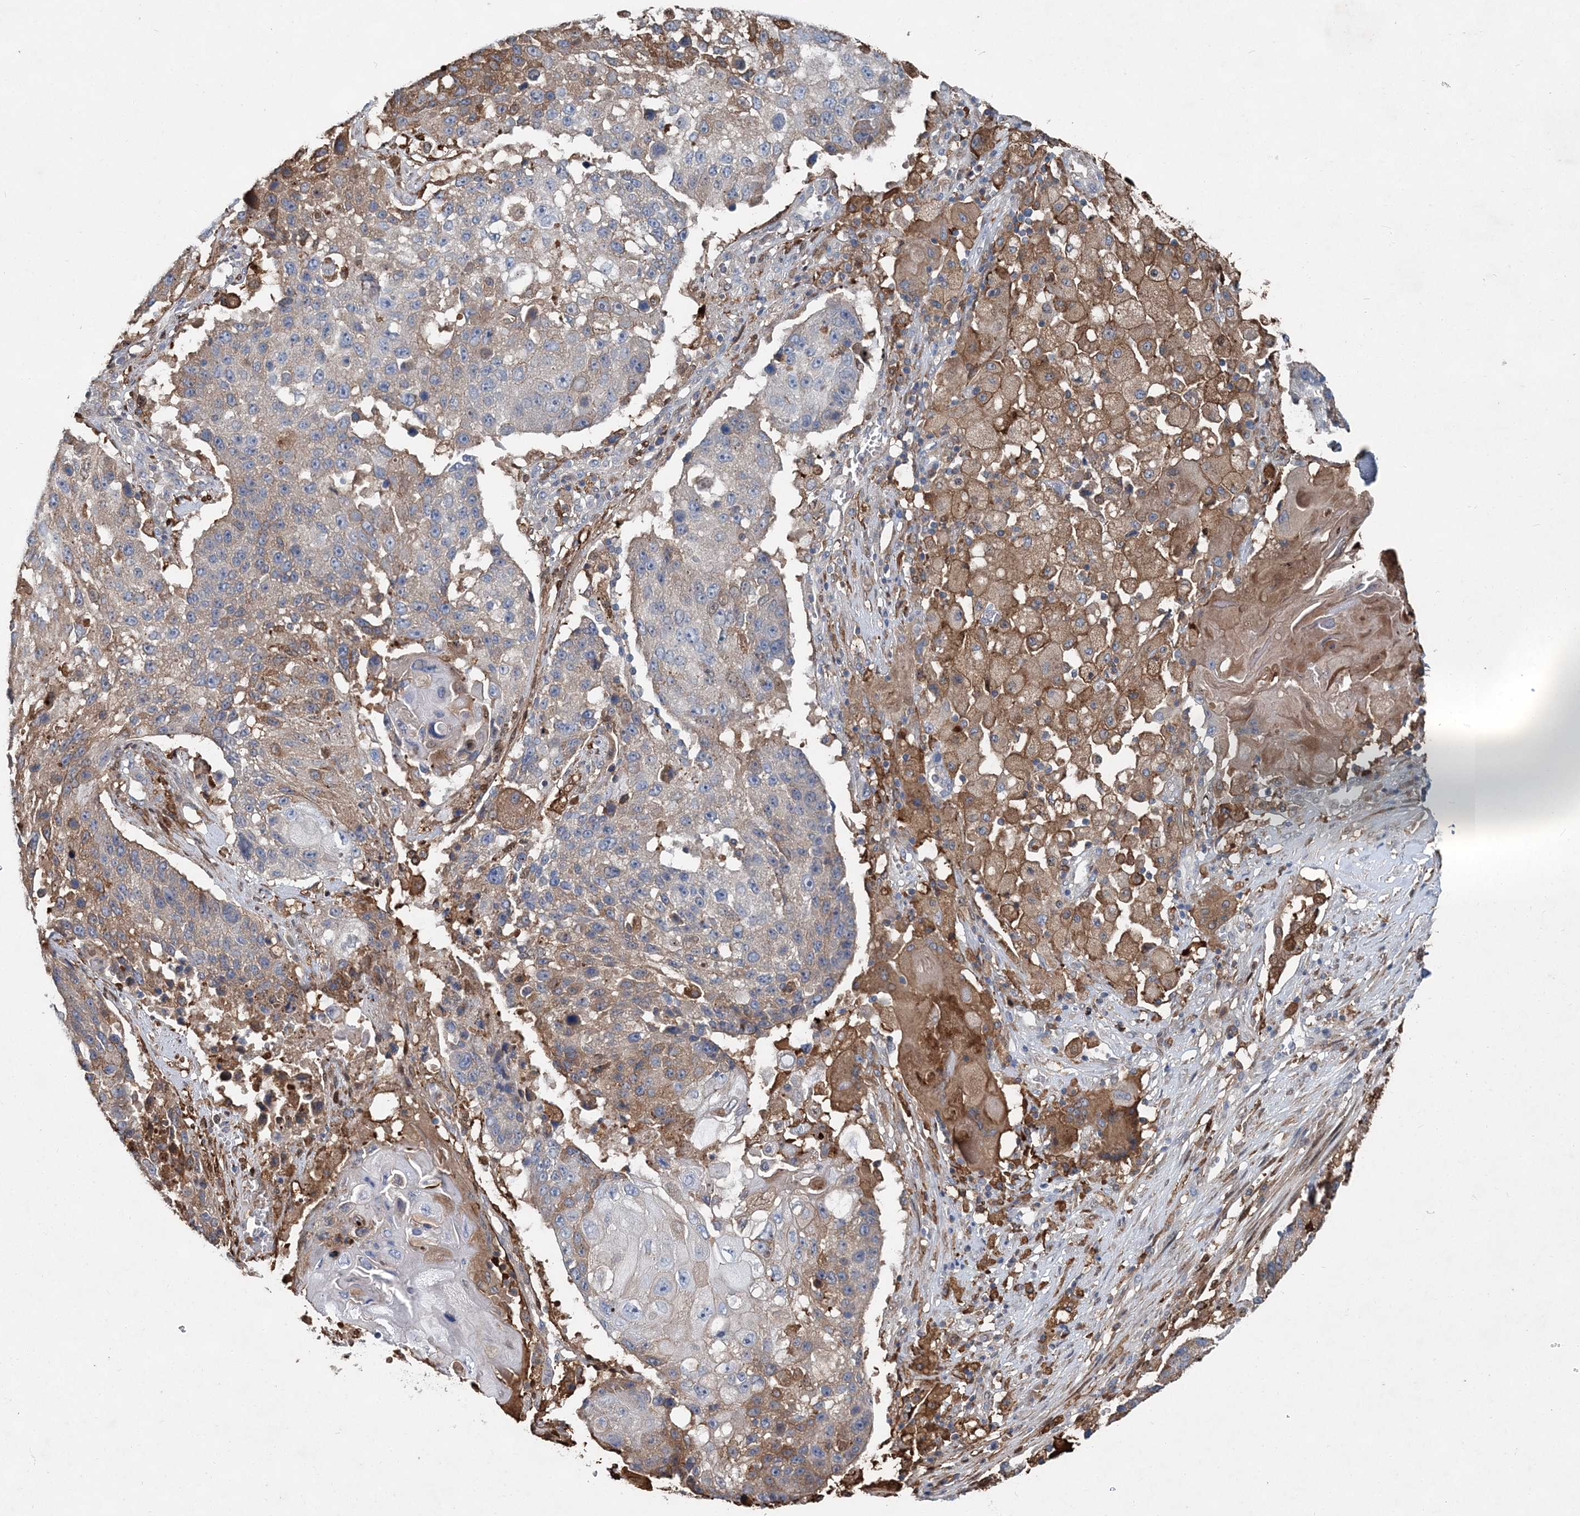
{"staining": {"intensity": "weak", "quantity": "<25%", "location": "cytoplasmic/membranous"}, "tissue": "lung cancer", "cell_type": "Tumor cells", "image_type": "cancer", "snomed": [{"axis": "morphology", "description": "Squamous cell carcinoma, NOS"}, {"axis": "topography", "description": "Lung"}], "caption": "This is an immunohistochemistry (IHC) photomicrograph of human lung cancer (squamous cell carcinoma). There is no positivity in tumor cells.", "gene": "SPOPL", "patient": {"sex": "male", "age": 61}}